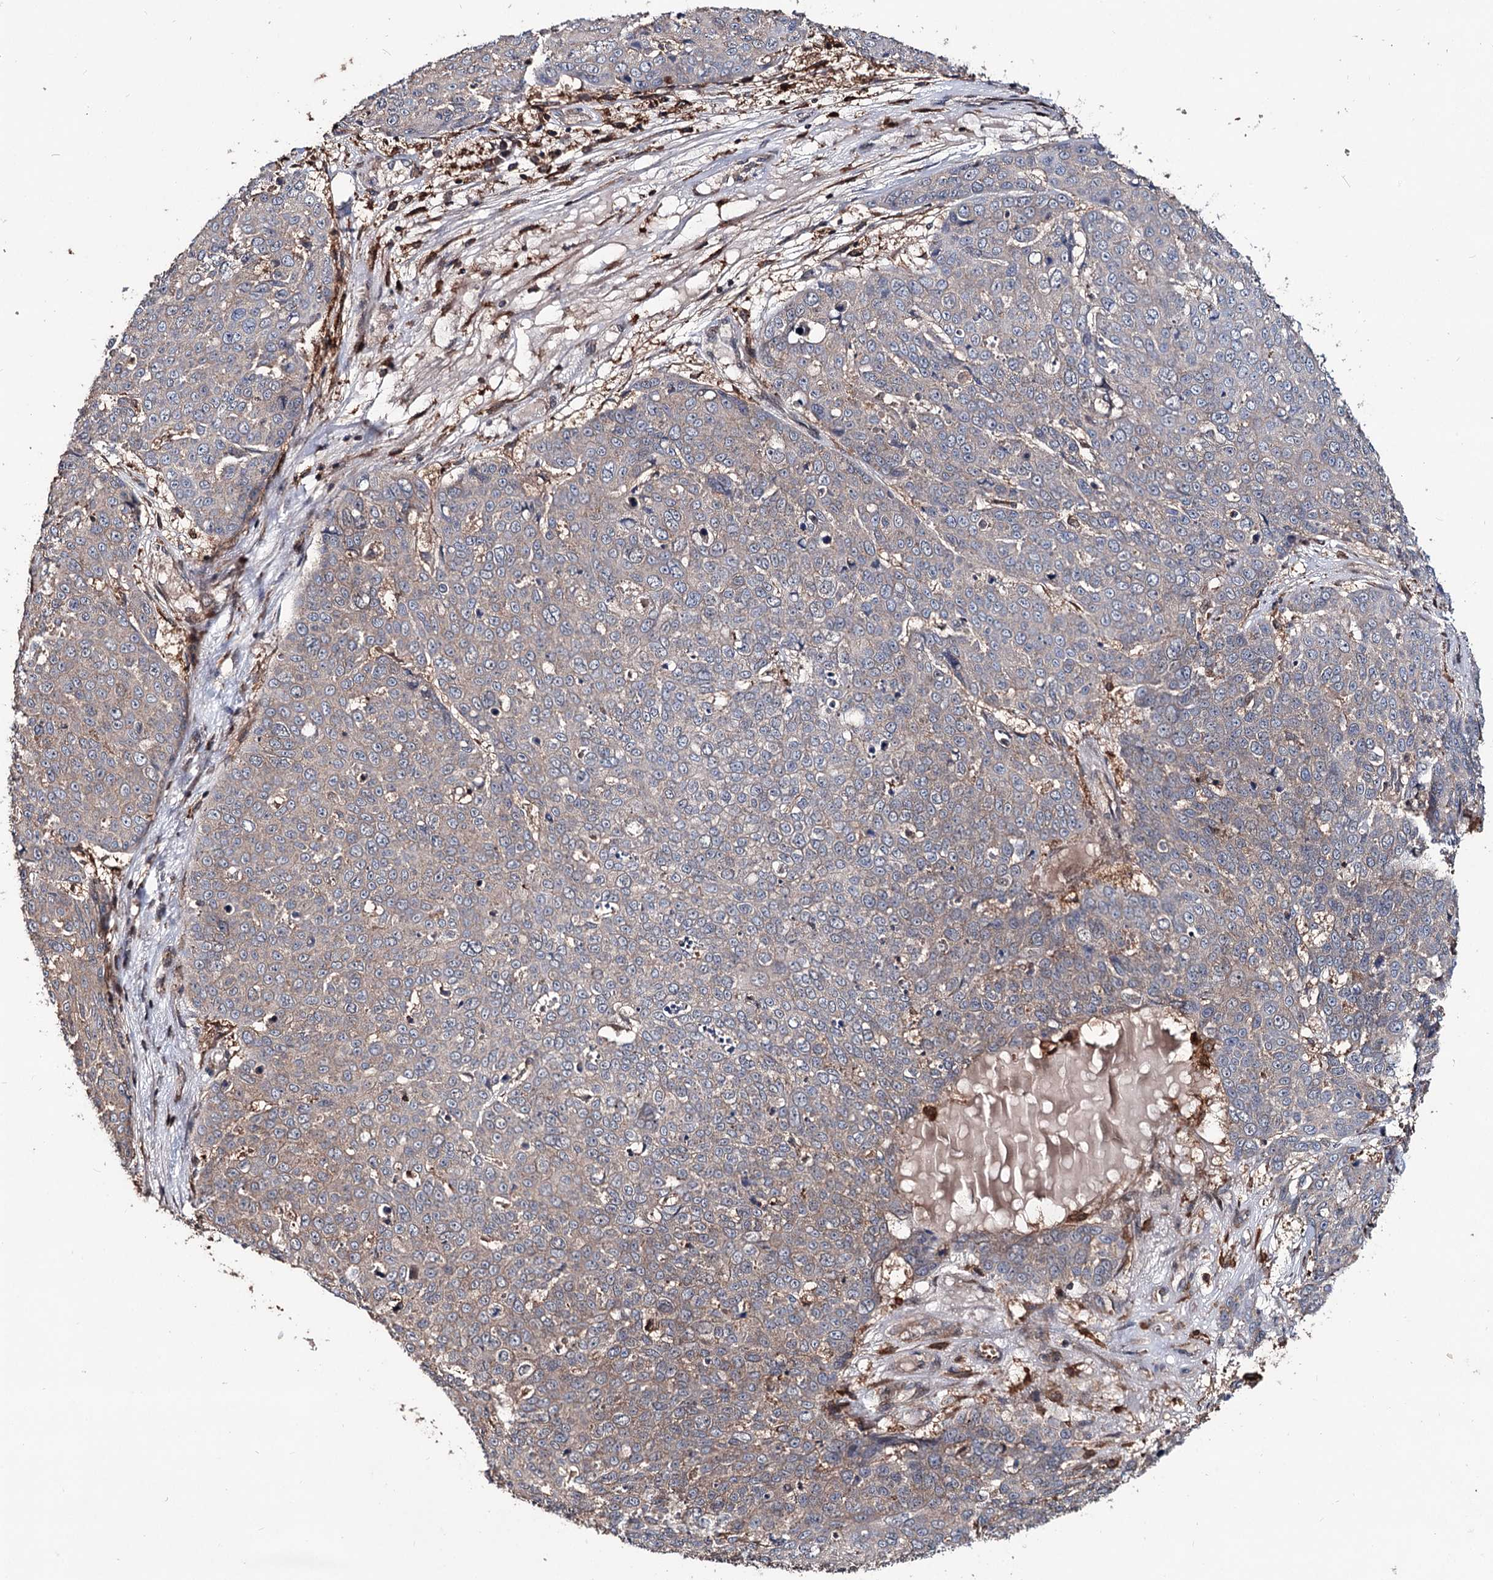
{"staining": {"intensity": "weak", "quantity": "<25%", "location": "cytoplasmic/membranous"}, "tissue": "skin cancer", "cell_type": "Tumor cells", "image_type": "cancer", "snomed": [{"axis": "morphology", "description": "Squamous cell carcinoma, NOS"}, {"axis": "topography", "description": "Skin"}], "caption": "Immunohistochemistry (IHC) of human squamous cell carcinoma (skin) shows no positivity in tumor cells.", "gene": "GRIP1", "patient": {"sex": "male", "age": 71}}